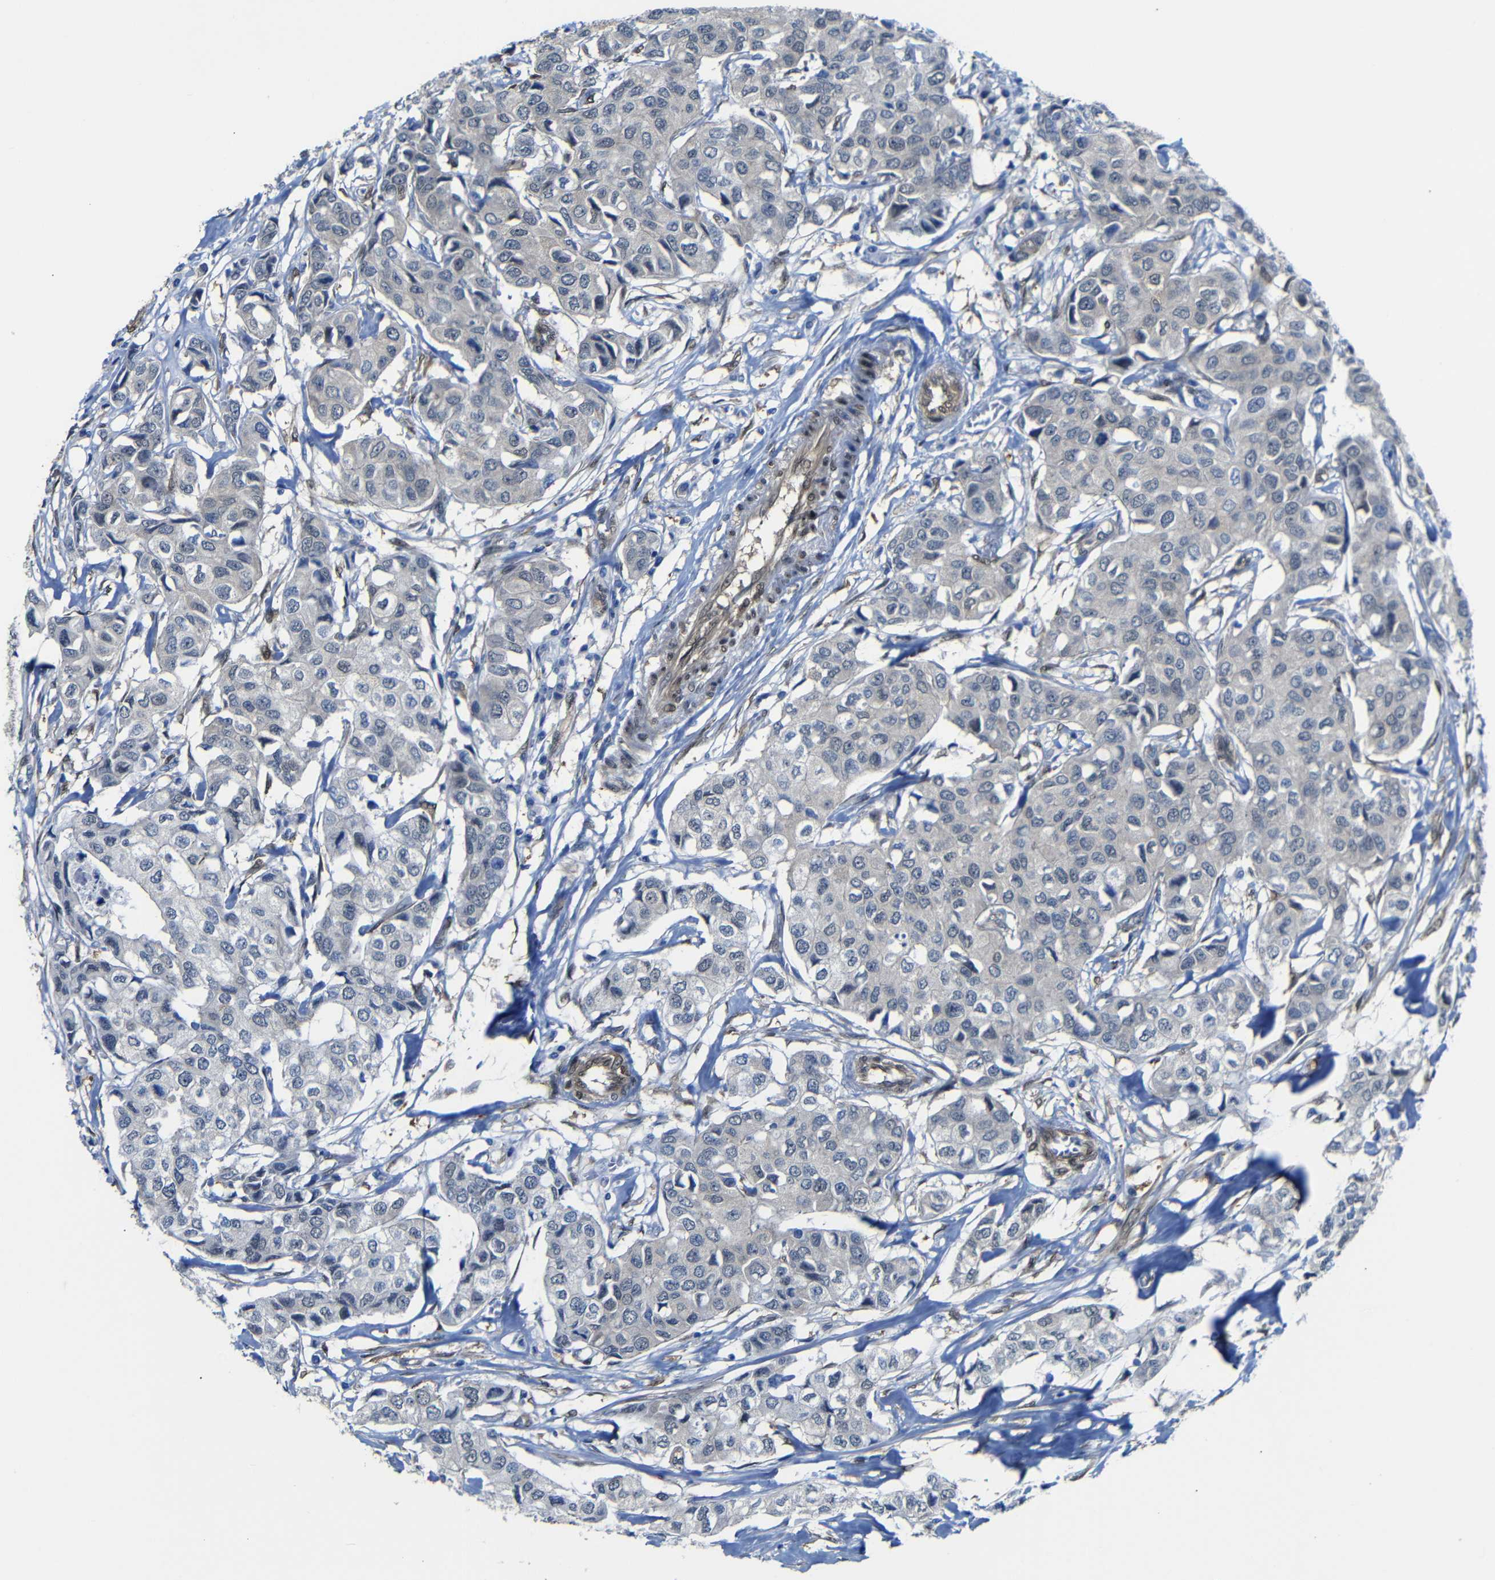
{"staining": {"intensity": "negative", "quantity": "none", "location": "none"}, "tissue": "breast cancer", "cell_type": "Tumor cells", "image_type": "cancer", "snomed": [{"axis": "morphology", "description": "Duct carcinoma"}, {"axis": "topography", "description": "Breast"}], "caption": "Immunohistochemistry (IHC) of breast invasive ductal carcinoma displays no positivity in tumor cells.", "gene": "YAP1", "patient": {"sex": "female", "age": 80}}